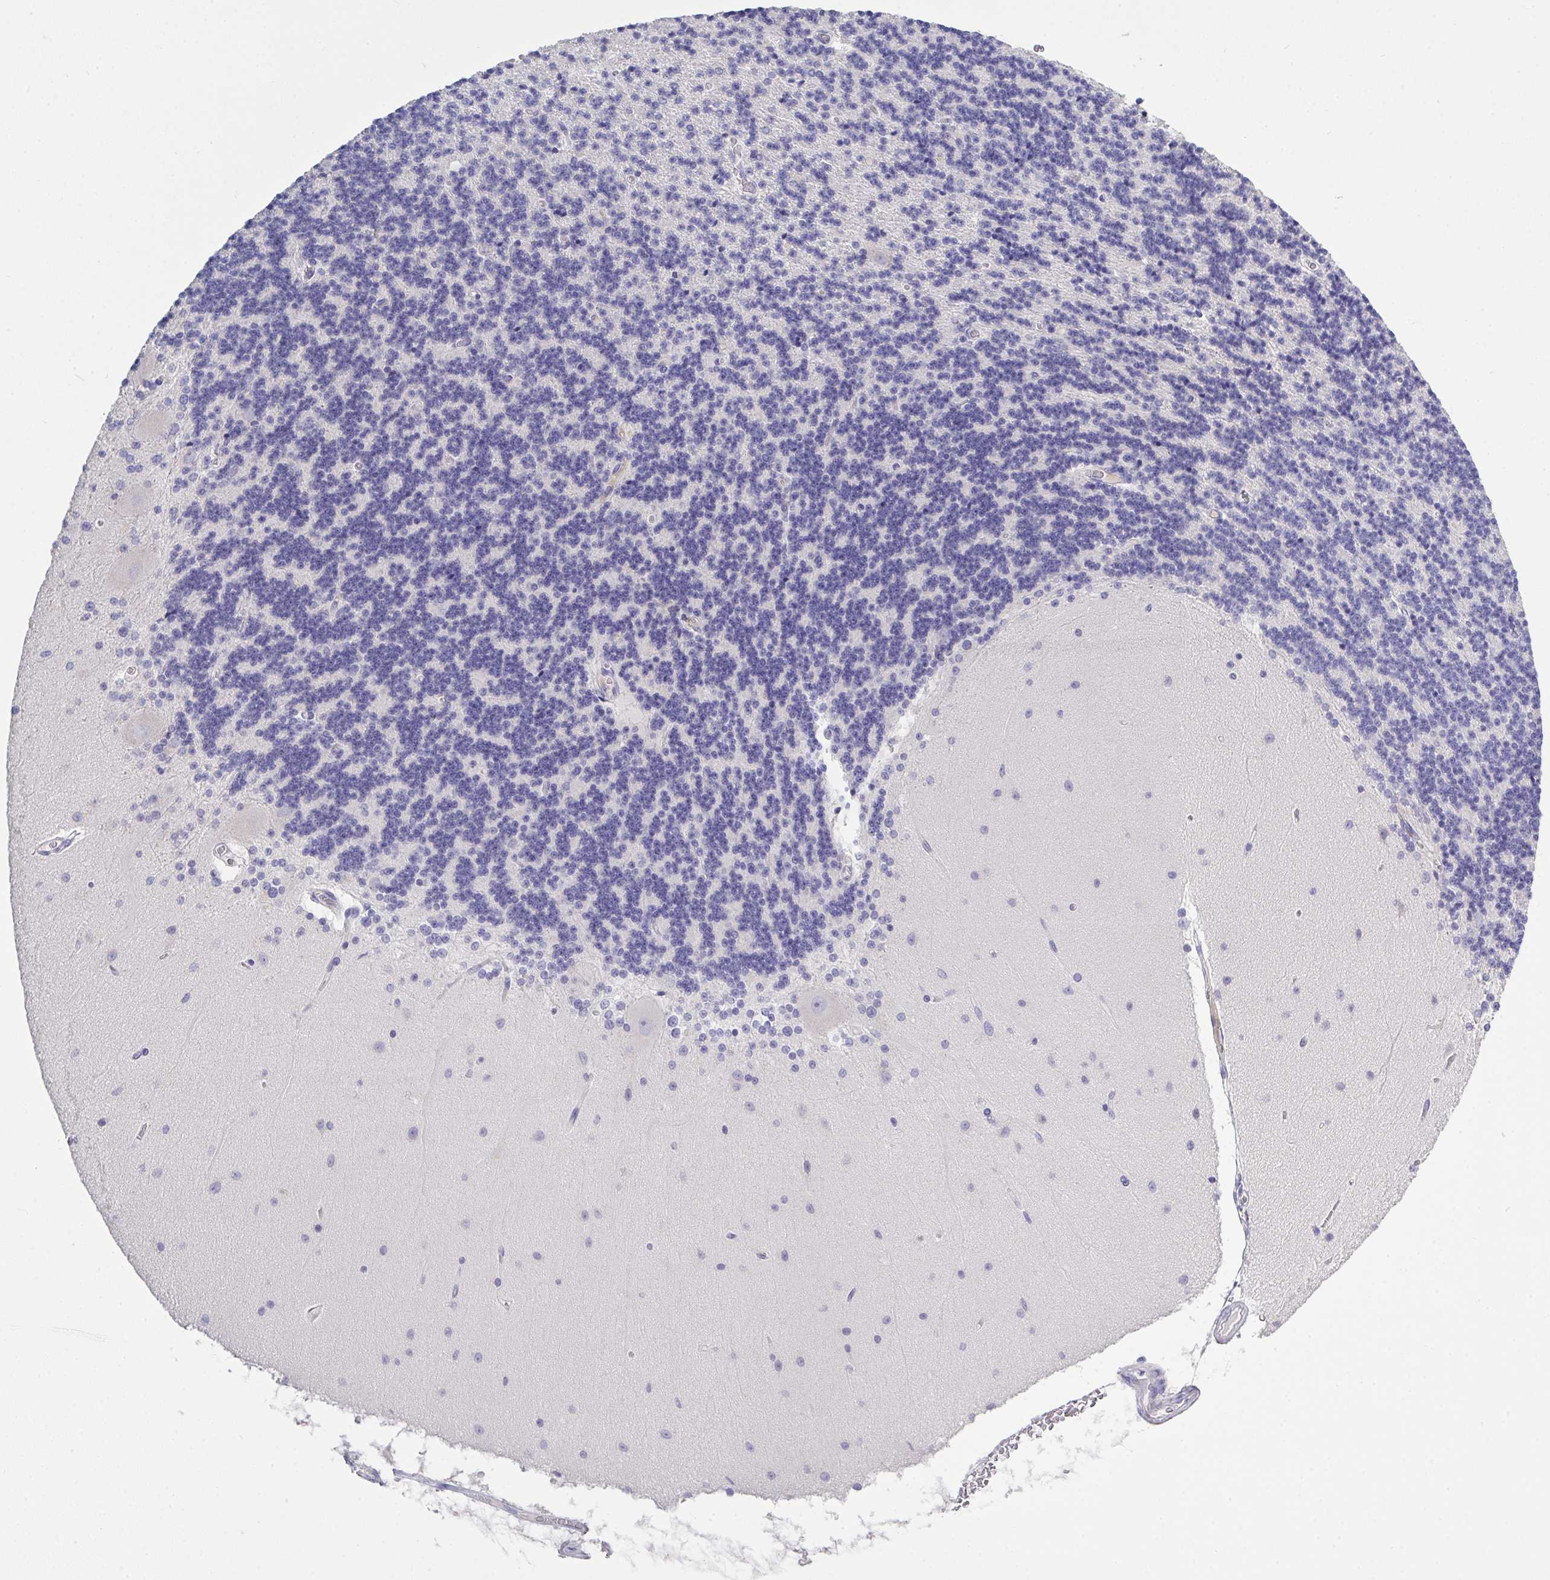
{"staining": {"intensity": "negative", "quantity": "none", "location": "none"}, "tissue": "cerebellum", "cell_type": "Cells in granular layer", "image_type": "normal", "snomed": [{"axis": "morphology", "description": "Normal tissue, NOS"}, {"axis": "topography", "description": "Cerebellum"}], "caption": "Cells in granular layer are negative for brown protein staining in unremarkable cerebellum. Nuclei are stained in blue.", "gene": "LRRC58", "patient": {"sex": "female", "age": 54}}